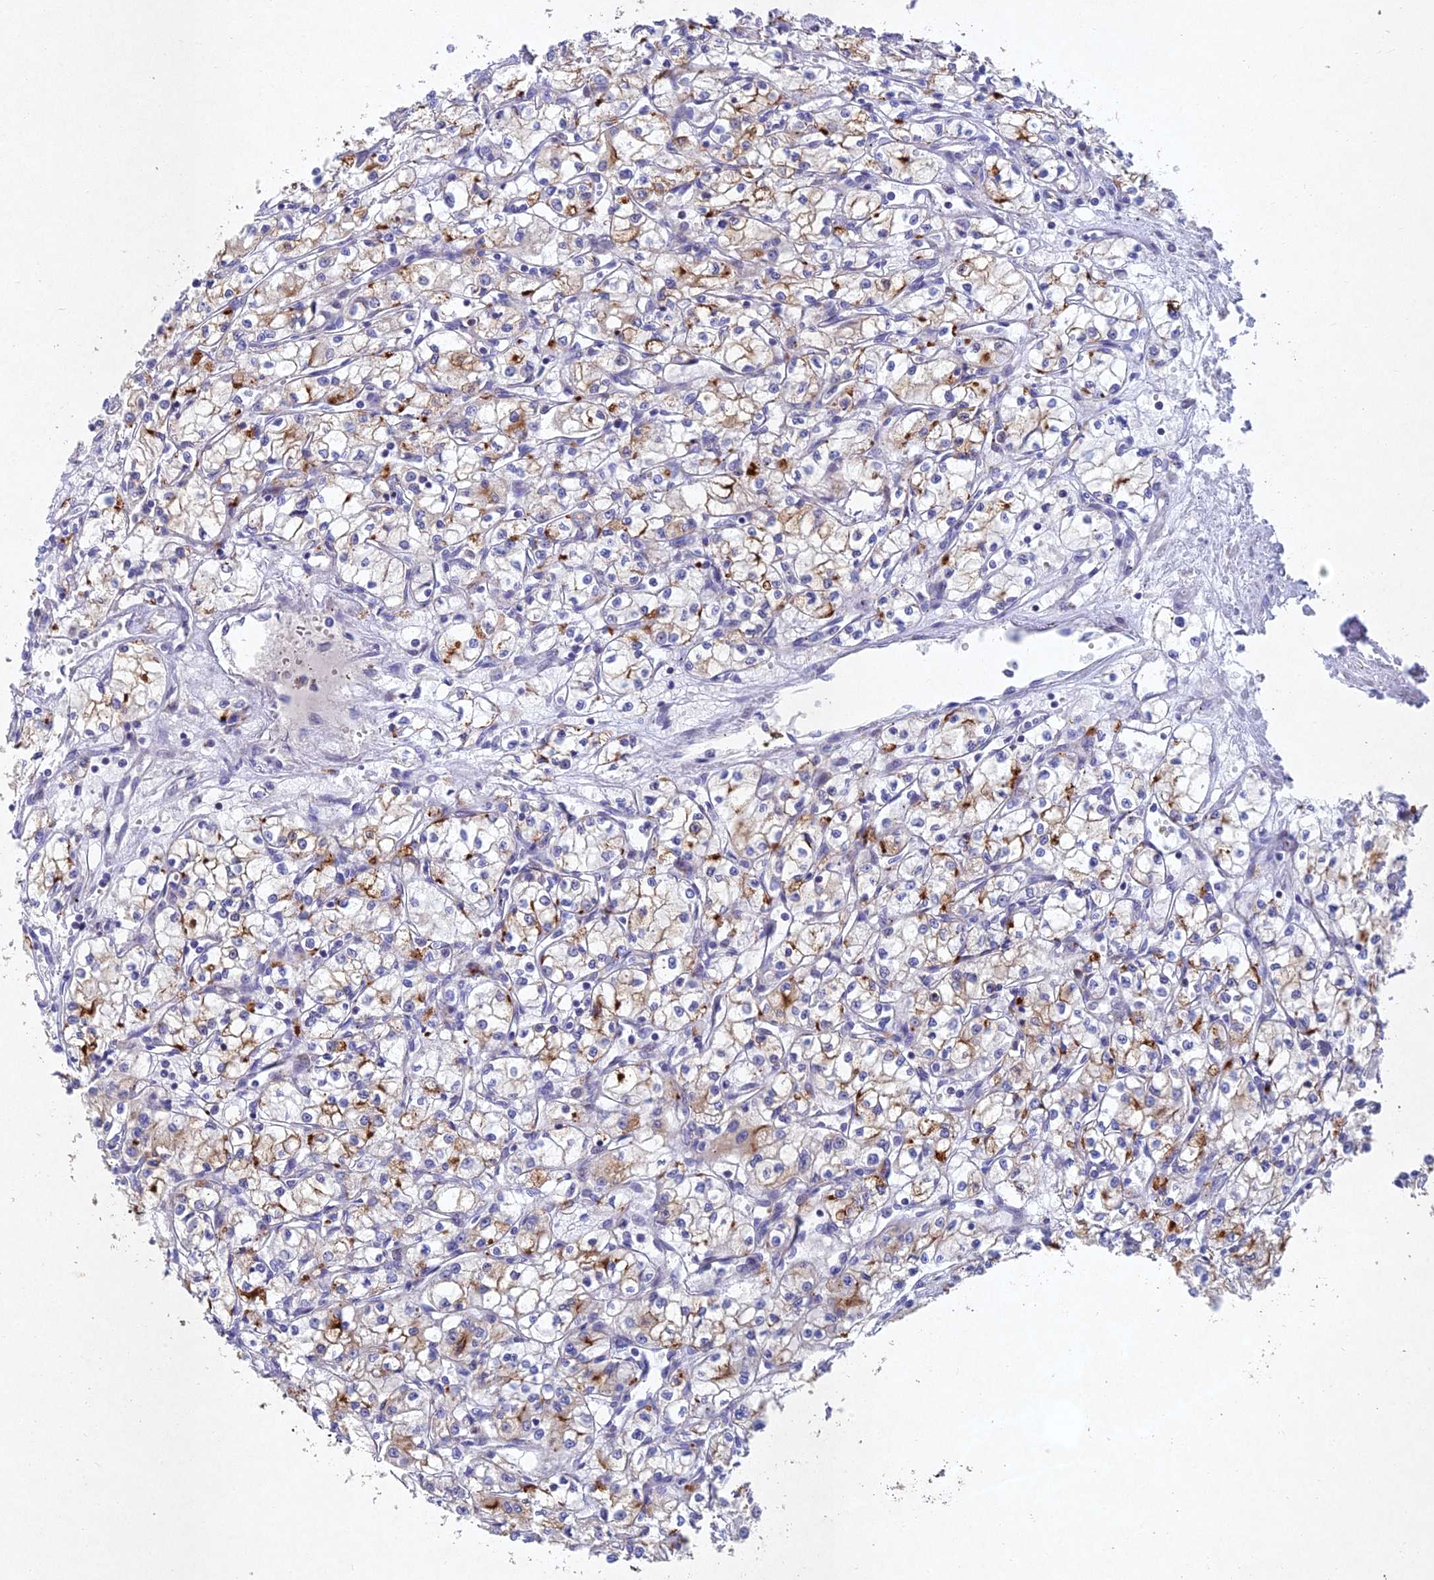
{"staining": {"intensity": "moderate", "quantity": "25%-75%", "location": "cytoplasmic/membranous"}, "tissue": "renal cancer", "cell_type": "Tumor cells", "image_type": "cancer", "snomed": [{"axis": "morphology", "description": "Adenocarcinoma, NOS"}, {"axis": "topography", "description": "Kidney"}], "caption": "High-magnification brightfield microscopy of renal adenocarcinoma stained with DAB (brown) and counterstained with hematoxylin (blue). tumor cells exhibit moderate cytoplasmic/membranous positivity is present in approximately25%-75% of cells. The staining was performed using DAB (3,3'-diaminobenzidine) to visualize the protein expression in brown, while the nuclei were stained in blue with hematoxylin (Magnification: 20x).", "gene": "NSMCE1", "patient": {"sex": "male", "age": 59}}